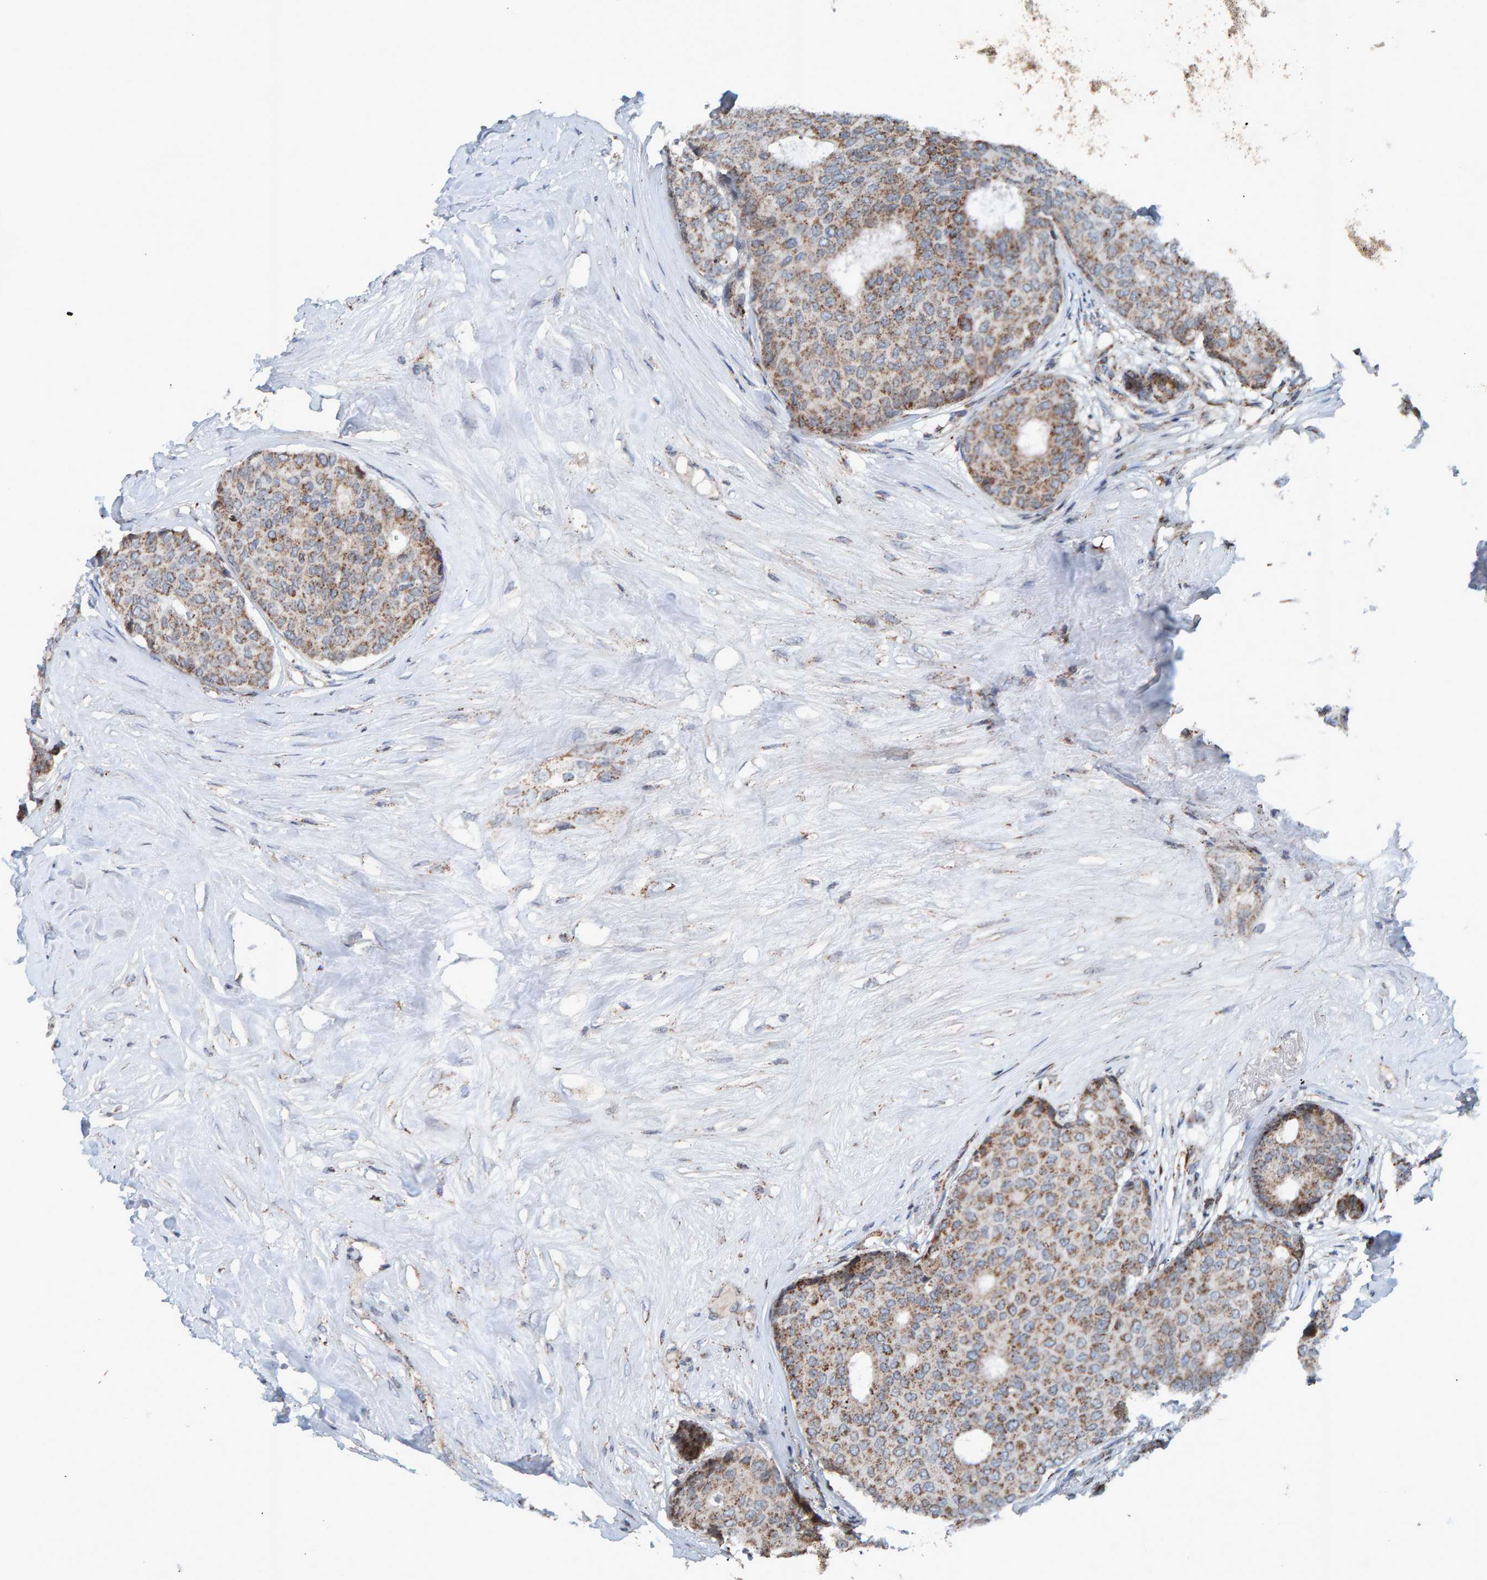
{"staining": {"intensity": "moderate", "quantity": ">75%", "location": "cytoplasmic/membranous"}, "tissue": "breast cancer", "cell_type": "Tumor cells", "image_type": "cancer", "snomed": [{"axis": "morphology", "description": "Duct carcinoma"}, {"axis": "topography", "description": "Breast"}], "caption": "Protein expression analysis of breast cancer exhibits moderate cytoplasmic/membranous staining in approximately >75% of tumor cells. Nuclei are stained in blue.", "gene": "ZNF48", "patient": {"sex": "female", "age": 75}}